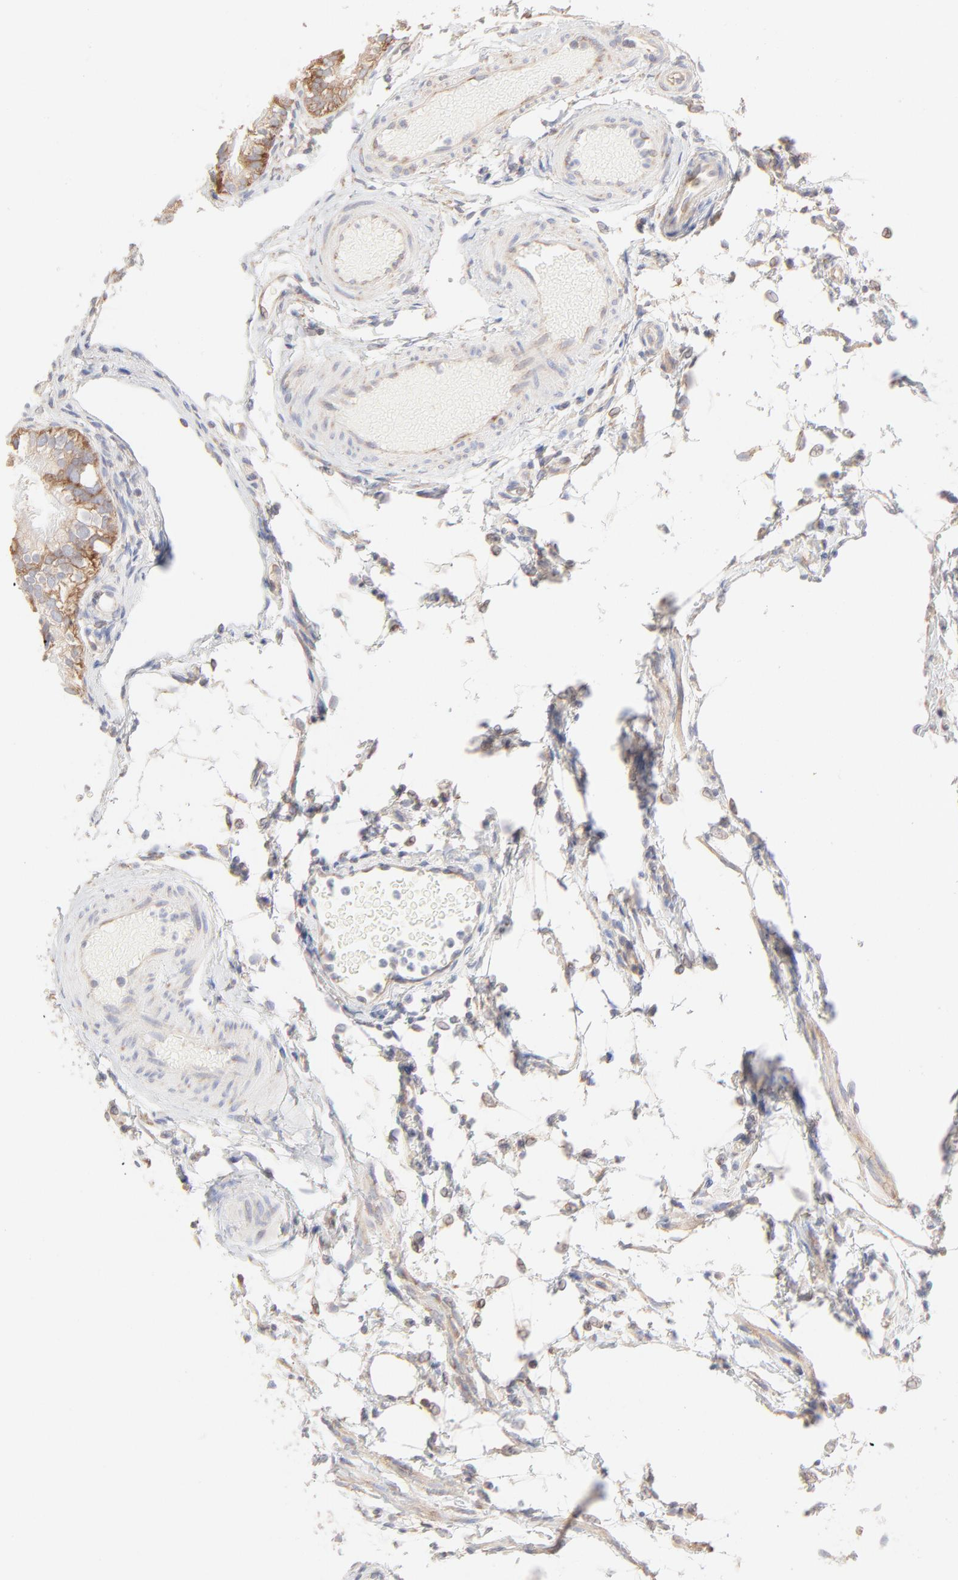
{"staining": {"intensity": "moderate", "quantity": ">75%", "location": "cytoplasmic/membranous"}, "tissue": "fallopian tube", "cell_type": "Glandular cells", "image_type": "normal", "snomed": [{"axis": "morphology", "description": "Normal tissue, NOS"}, {"axis": "morphology", "description": "Dermoid, NOS"}, {"axis": "topography", "description": "Fallopian tube"}], "caption": "Moderate cytoplasmic/membranous staining is identified in approximately >75% of glandular cells in normal fallopian tube. (brown staining indicates protein expression, while blue staining denotes nuclei).", "gene": "RPS21", "patient": {"sex": "female", "age": 33}}